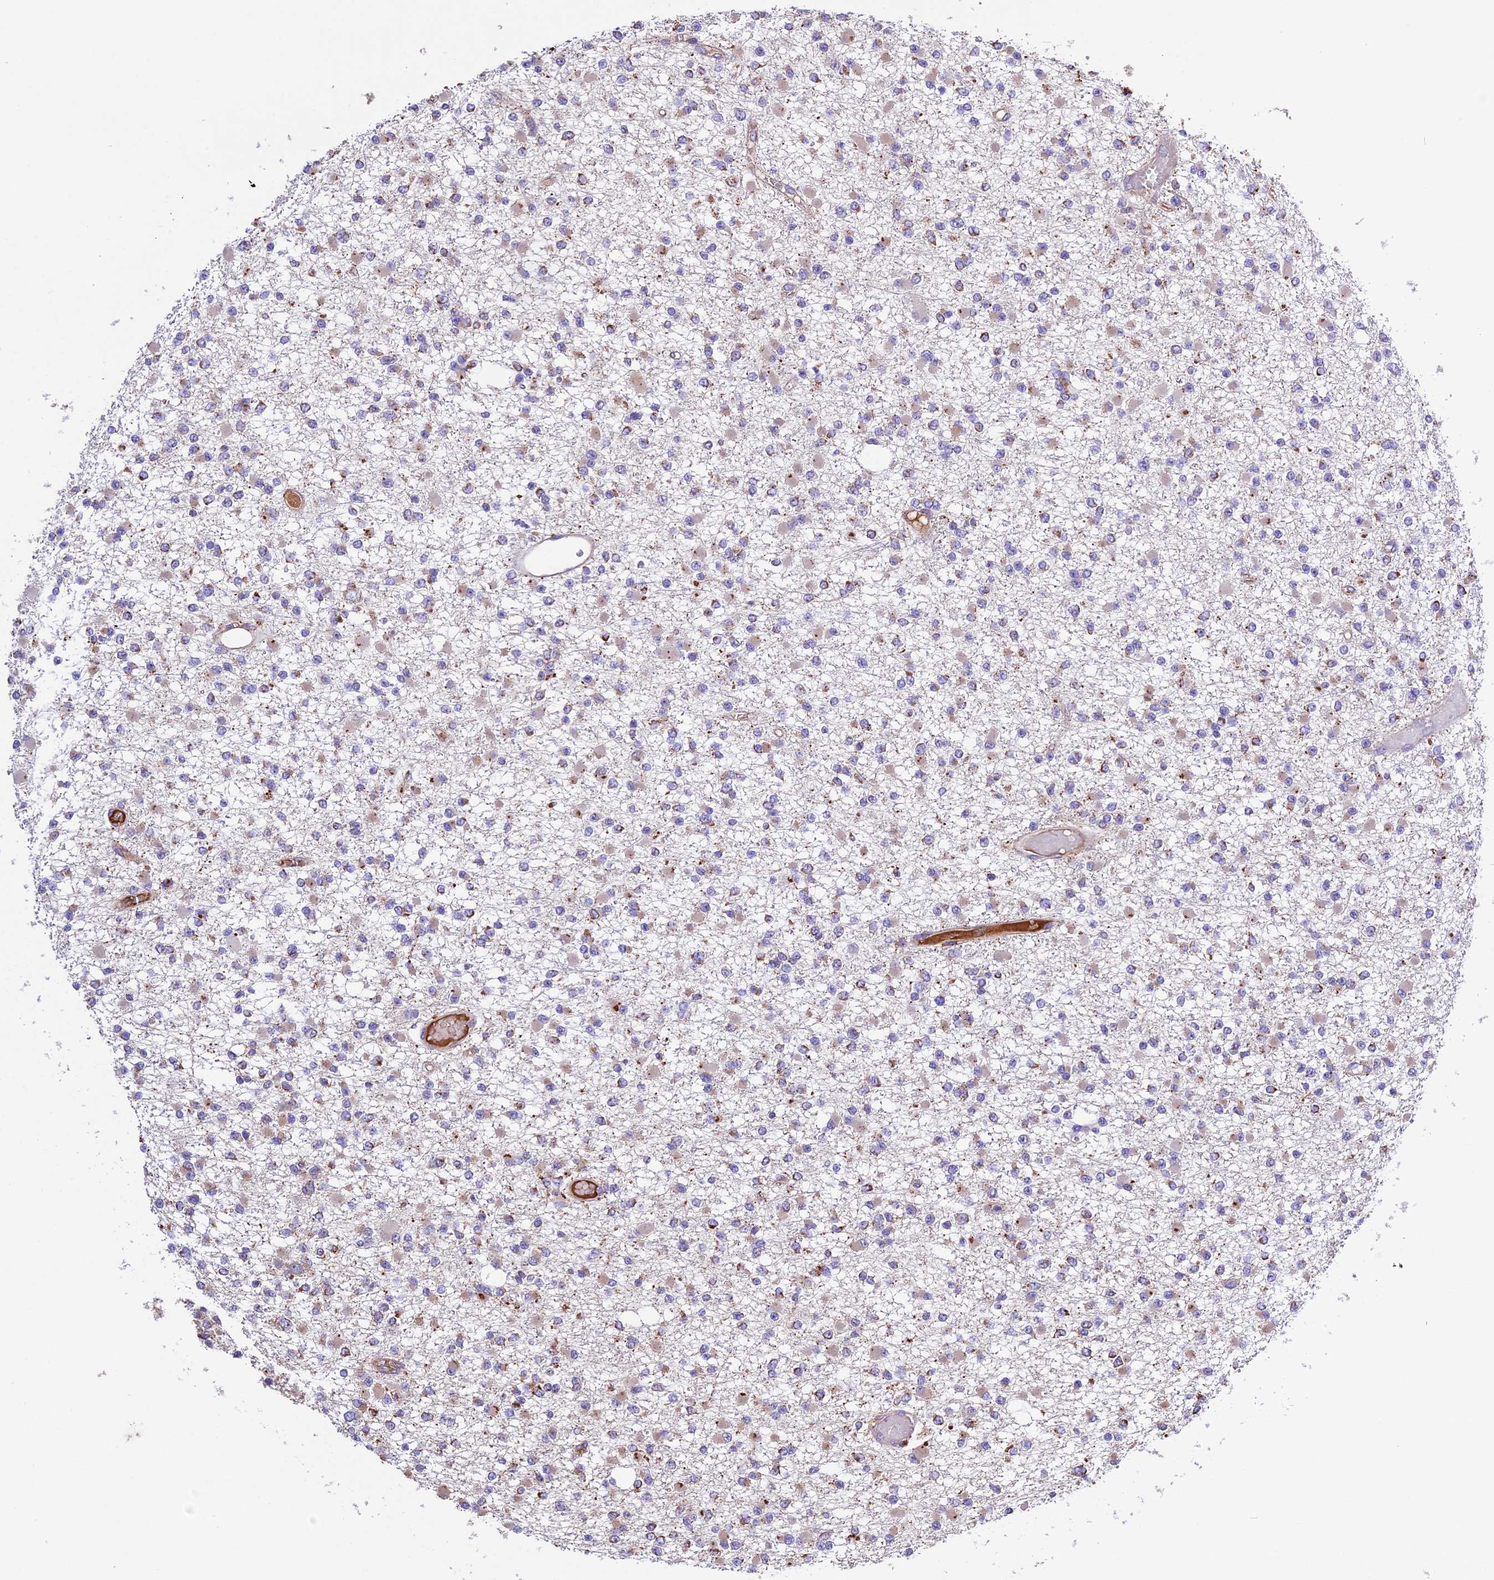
{"staining": {"intensity": "moderate", "quantity": "<25%", "location": "cytoplasmic/membranous"}, "tissue": "glioma", "cell_type": "Tumor cells", "image_type": "cancer", "snomed": [{"axis": "morphology", "description": "Glioma, malignant, Low grade"}, {"axis": "topography", "description": "Brain"}], "caption": "An image of glioma stained for a protein reveals moderate cytoplasmic/membranous brown staining in tumor cells. (DAB IHC, brown staining for protein, blue staining for nuclei).", "gene": "METTL22", "patient": {"sex": "female", "age": 22}}